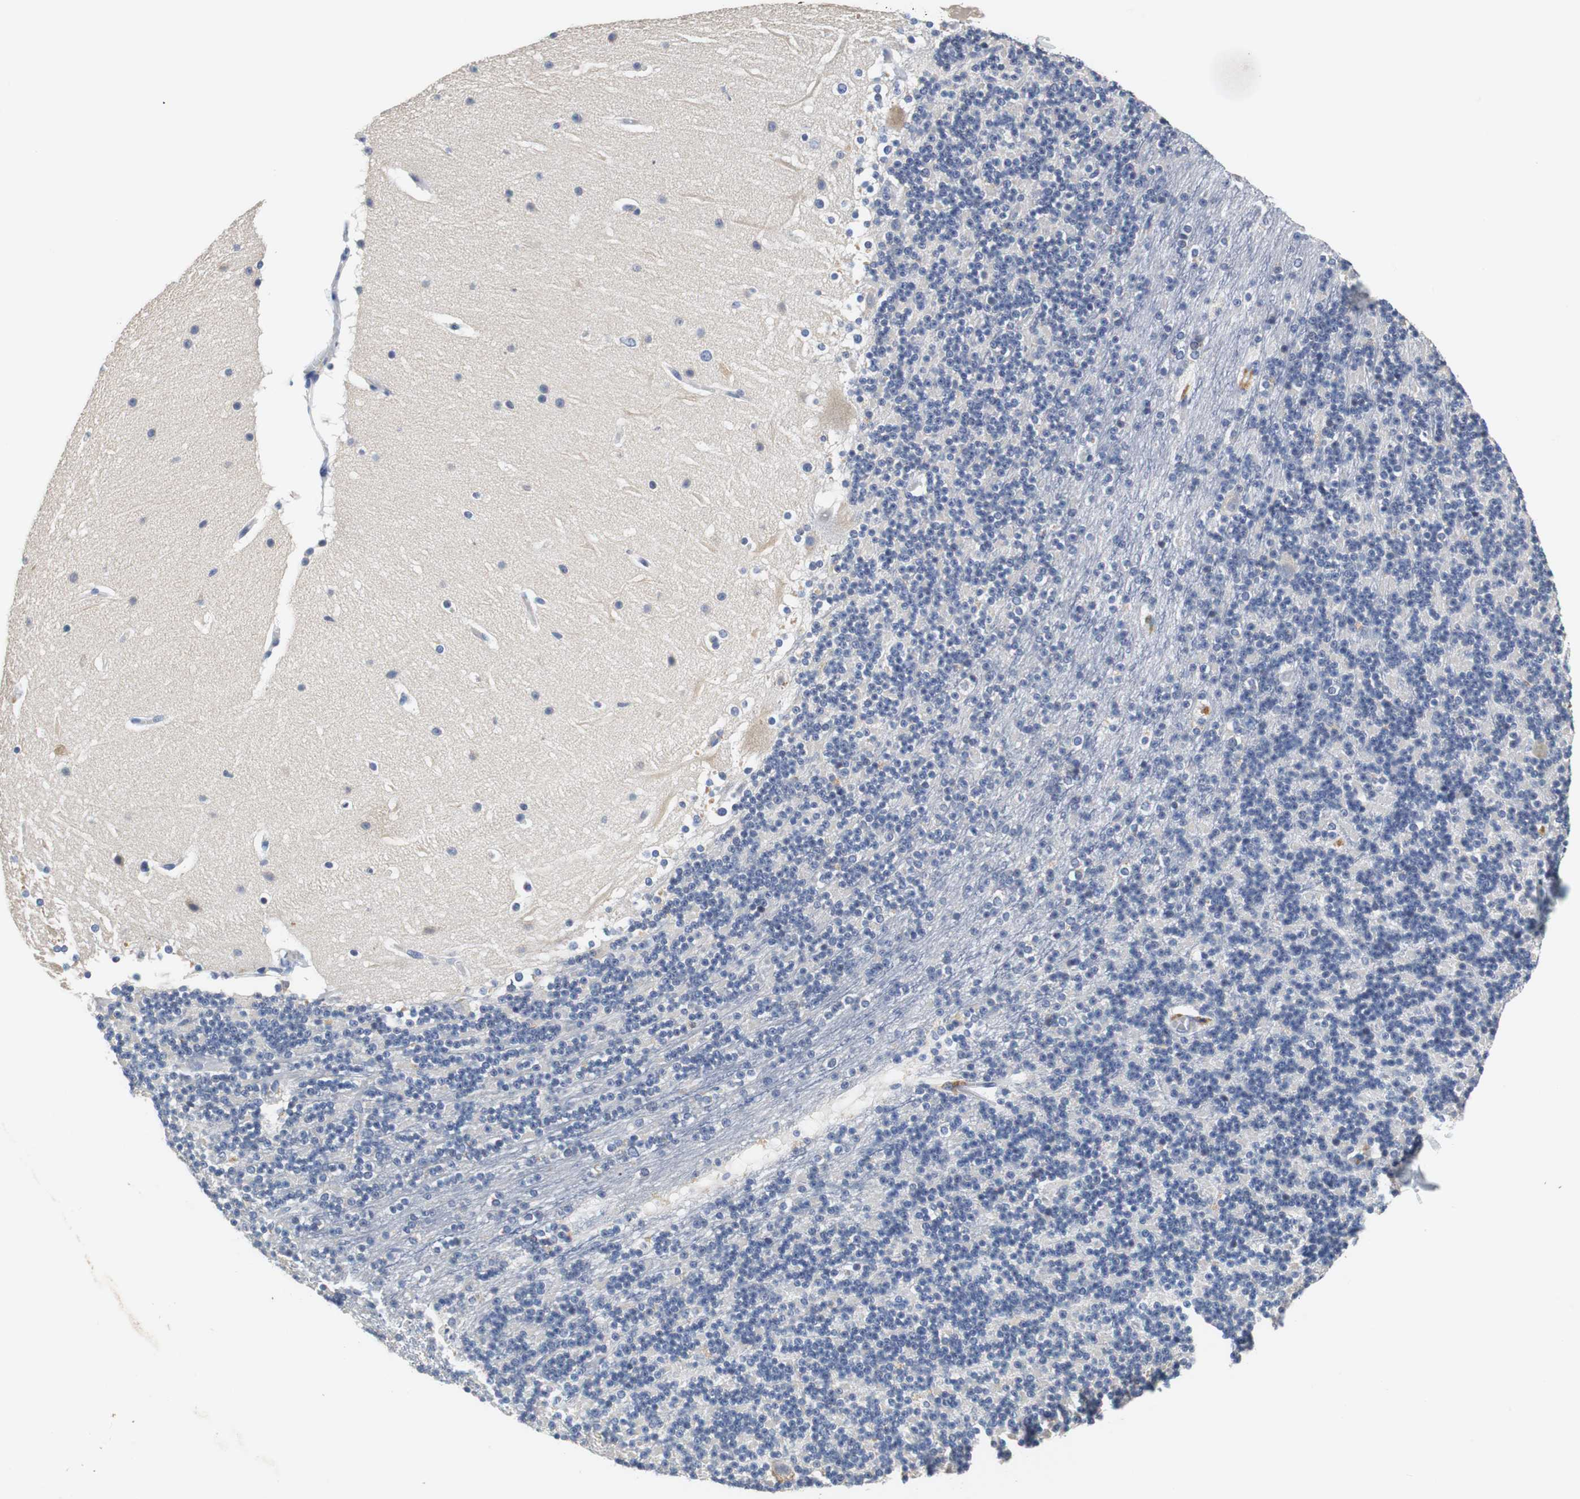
{"staining": {"intensity": "negative", "quantity": "none", "location": "none"}, "tissue": "cerebellum", "cell_type": "Cells in granular layer", "image_type": "normal", "snomed": [{"axis": "morphology", "description": "Normal tissue, NOS"}, {"axis": "topography", "description": "Cerebellum"}], "caption": "A high-resolution histopathology image shows IHC staining of unremarkable cerebellum, which exhibits no significant staining in cells in granular layer. Brightfield microscopy of immunohistochemistry stained with DAB (brown) and hematoxylin (blue), captured at high magnification.", "gene": "PCK1", "patient": {"sex": "female", "age": 19}}